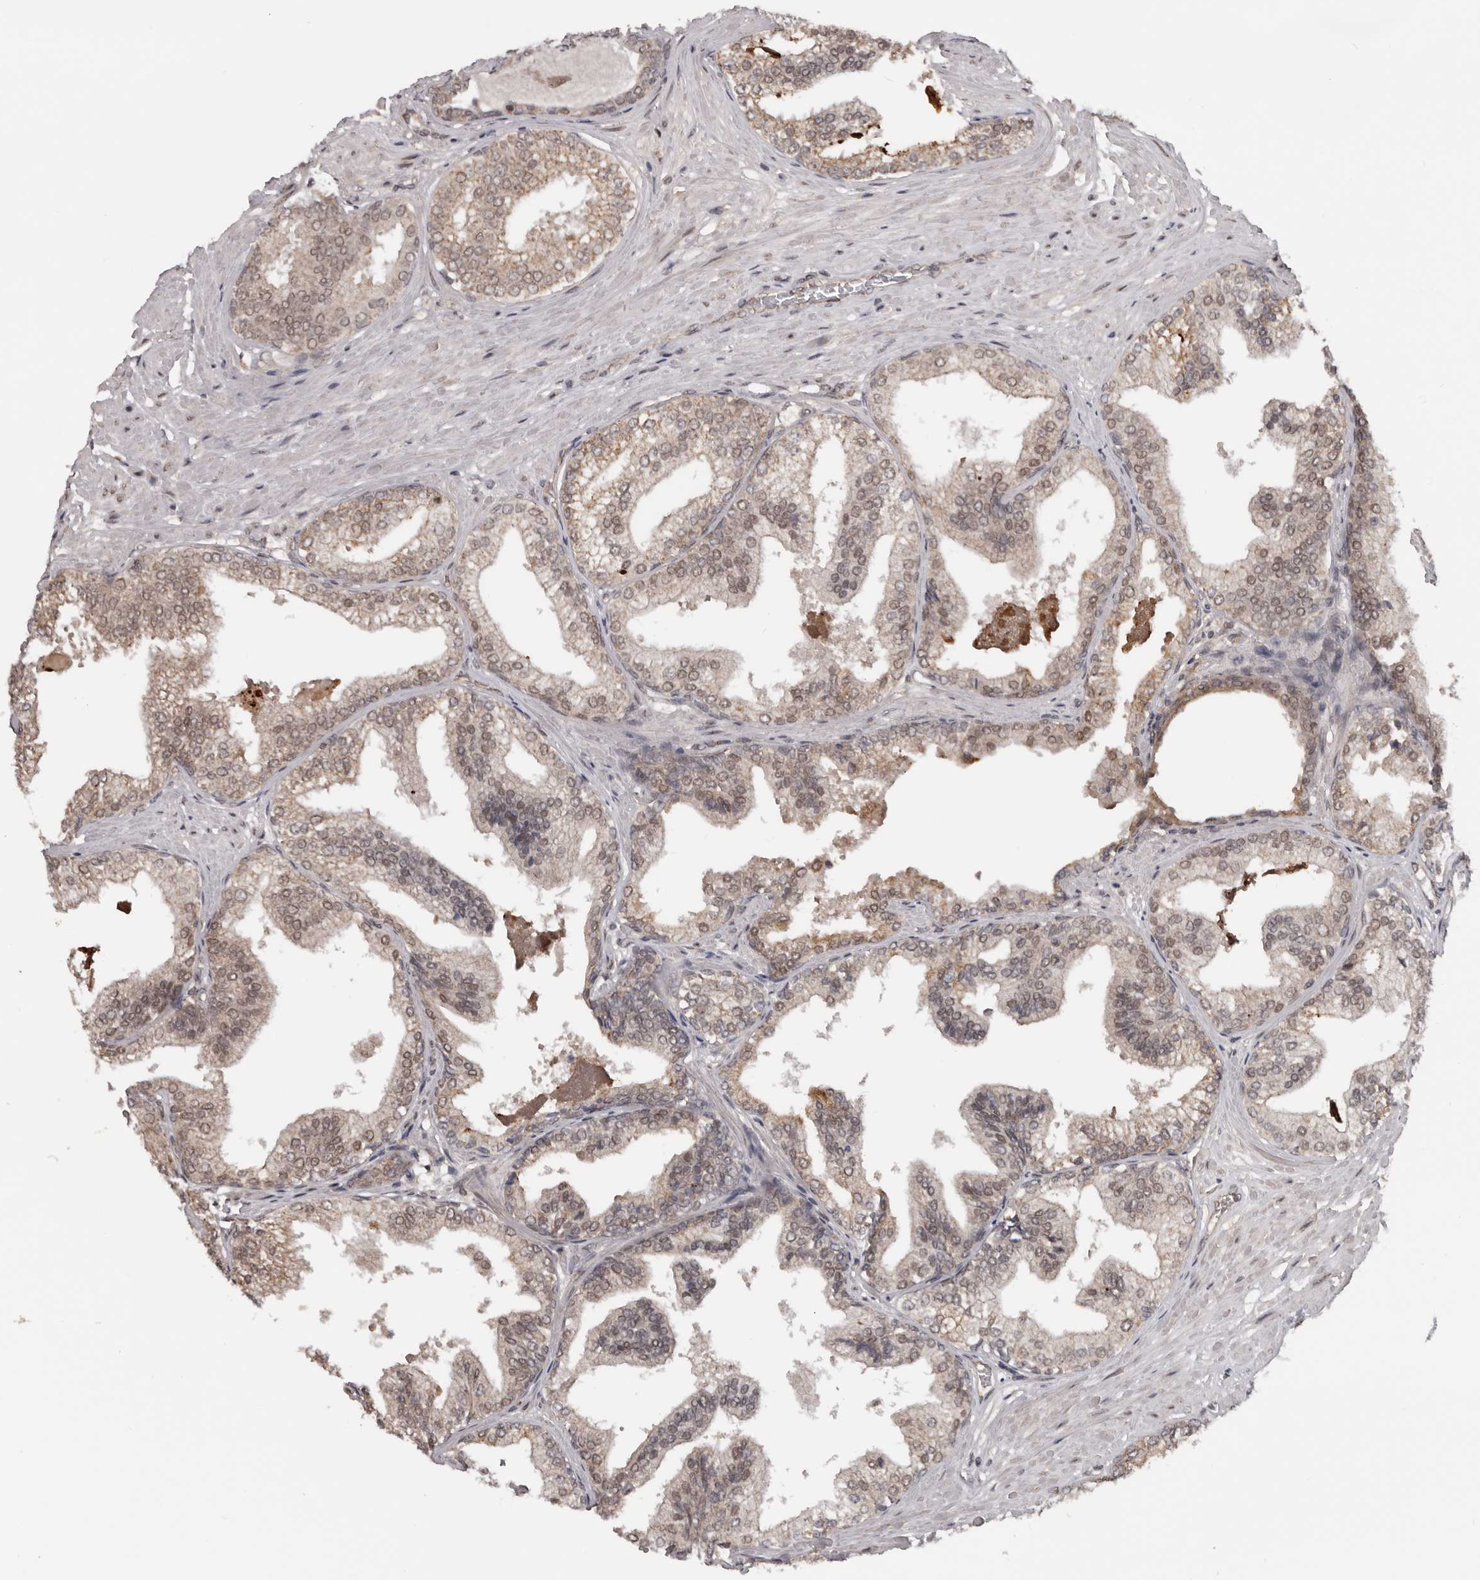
{"staining": {"intensity": "moderate", "quantity": ">75%", "location": "cytoplasmic/membranous,nuclear"}, "tissue": "prostate cancer", "cell_type": "Tumor cells", "image_type": "cancer", "snomed": [{"axis": "morphology", "description": "Adenocarcinoma, Low grade"}, {"axis": "topography", "description": "Prostate"}], "caption": "Brown immunohistochemical staining in prostate cancer exhibits moderate cytoplasmic/membranous and nuclear positivity in approximately >75% of tumor cells.", "gene": "MOGAT2", "patient": {"sex": "male", "age": 71}}